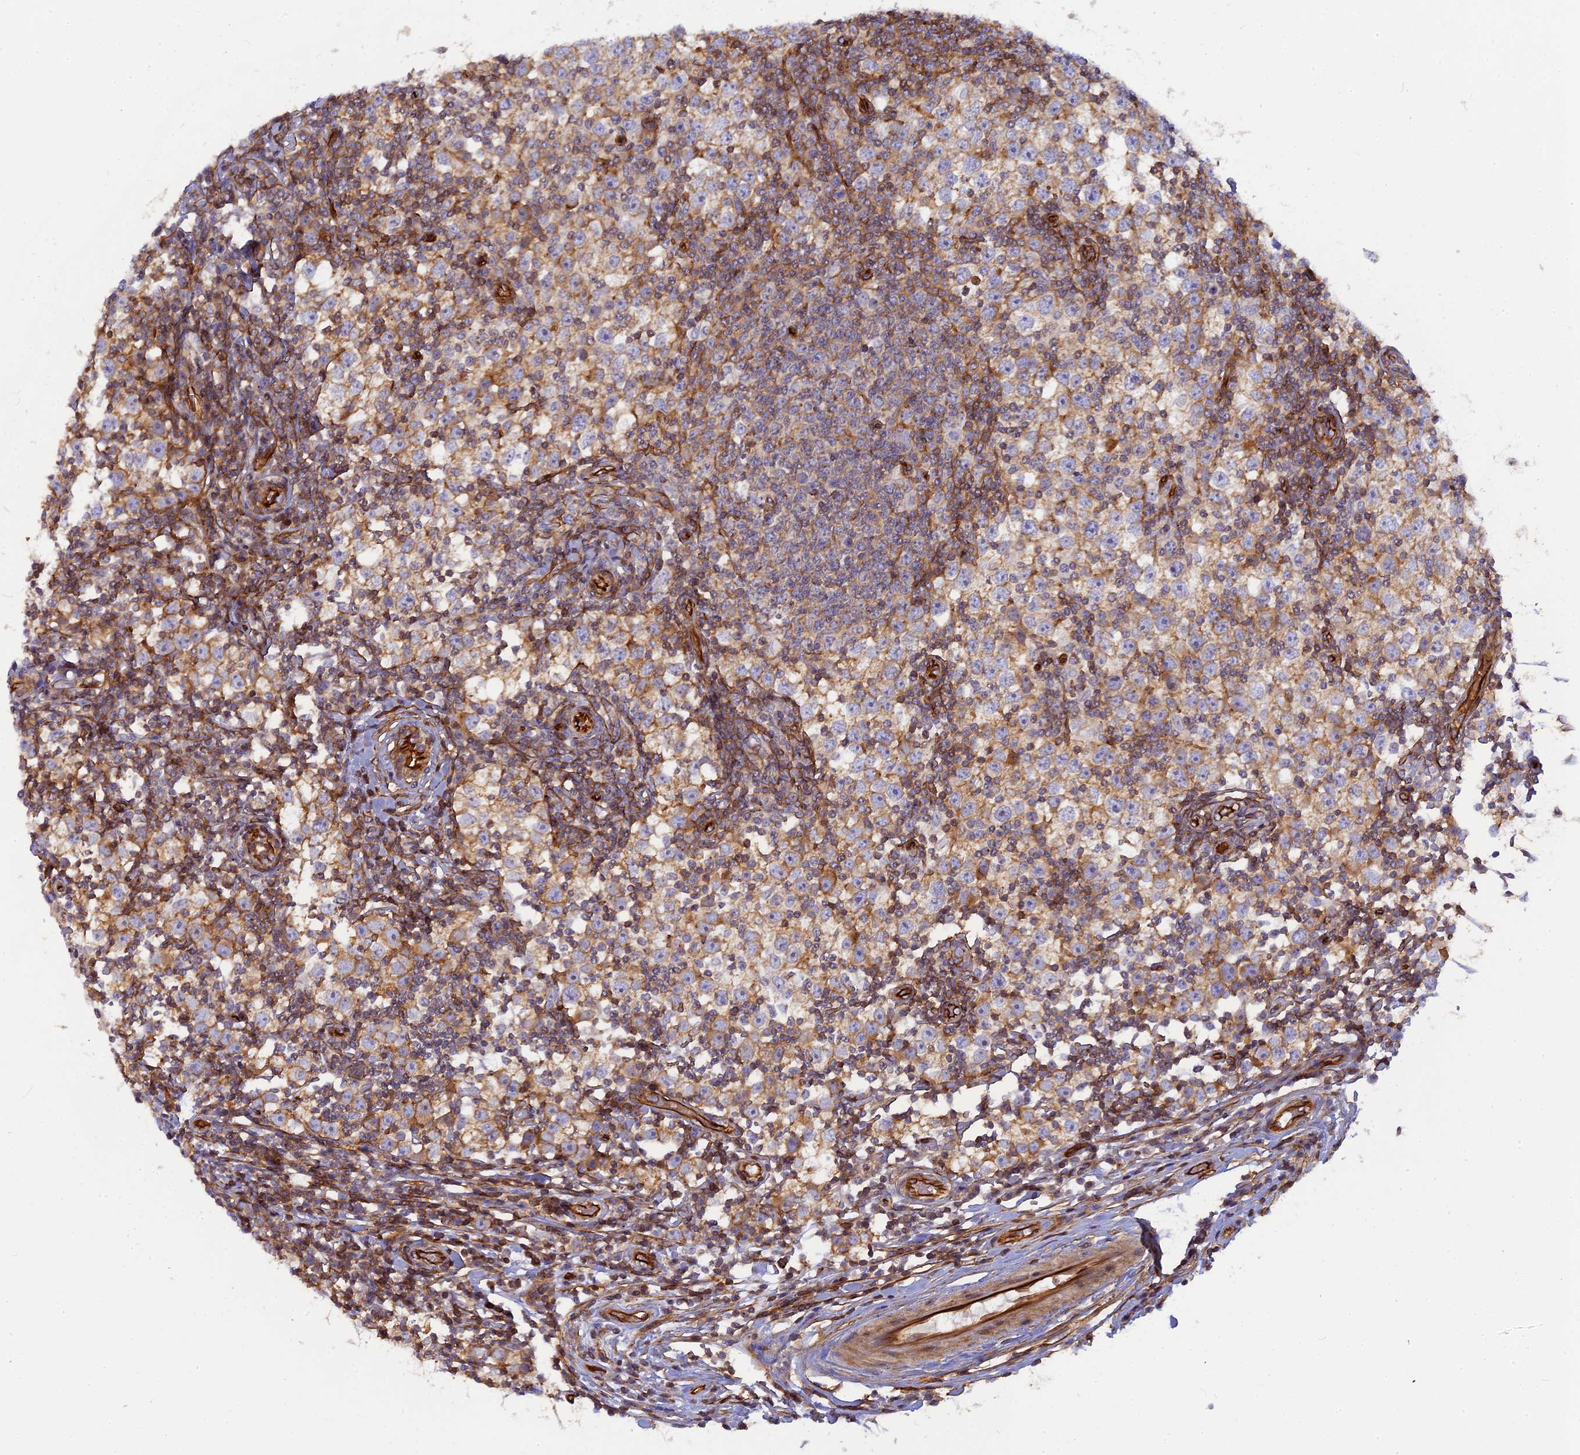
{"staining": {"intensity": "moderate", "quantity": "25%-75%", "location": "cytoplasmic/membranous"}, "tissue": "testis cancer", "cell_type": "Tumor cells", "image_type": "cancer", "snomed": [{"axis": "morphology", "description": "Seminoma, NOS"}, {"axis": "topography", "description": "Testis"}], "caption": "A high-resolution micrograph shows immunohistochemistry staining of testis cancer, which shows moderate cytoplasmic/membranous positivity in approximately 25%-75% of tumor cells.", "gene": "CNBD2", "patient": {"sex": "male", "age": 65}}